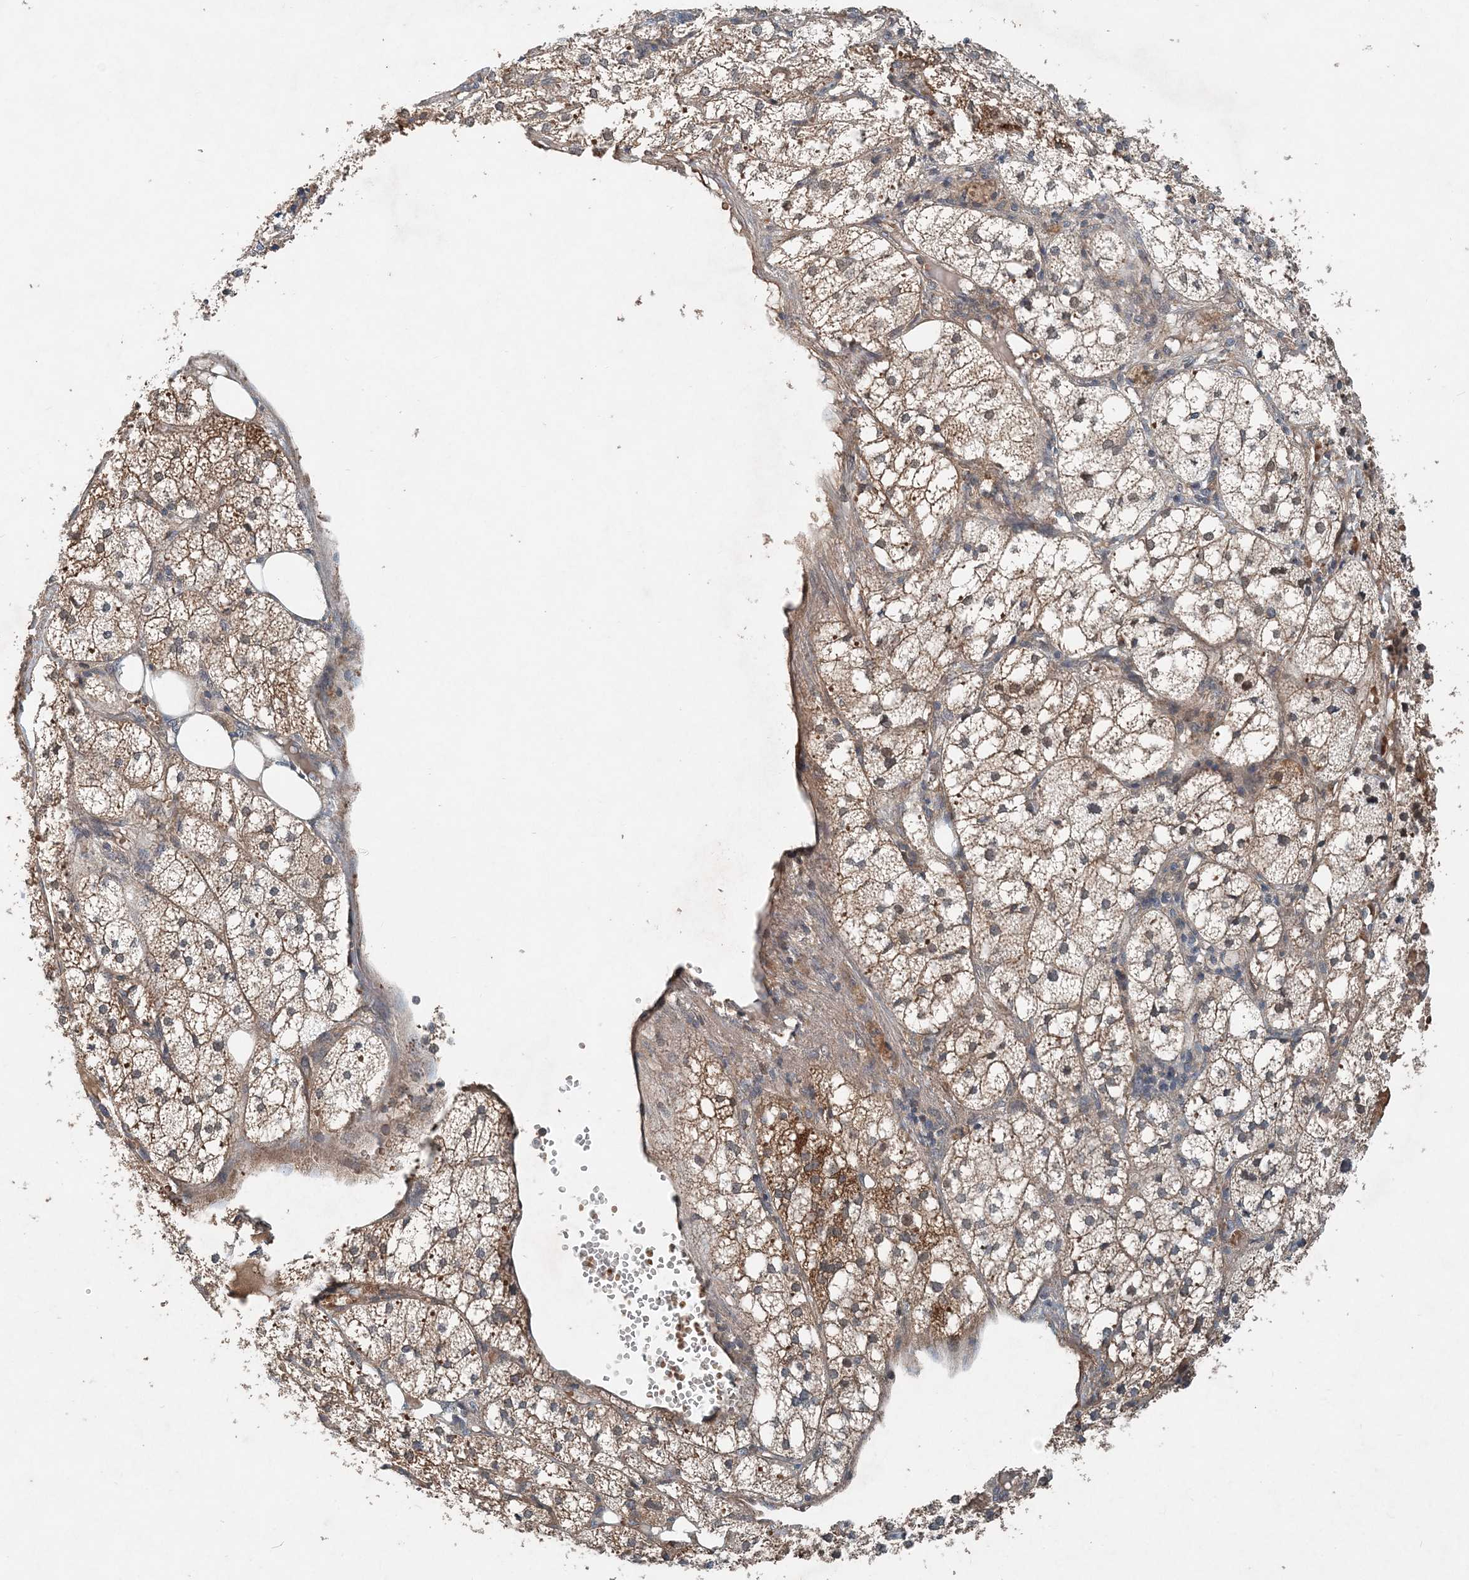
{"staining": {"intensity": "moderate", "quantity": ">75%", "location": "cytoplasmic/membranous"}, "tissue": "adrenal gland", "cell_type": "Glandular cells", "image_type": "normal", "snomed": [{"axis": "morphology", "description": "Normal tissue, NOS"}, {"axis": "topography", "description": "Adrenal gland"}], "caption": "DAB (3,3'-diaminobenzidine) immunohistochemical staining of unremarkable human adrenal gland demonstrates moderate cytoplasmic/membranous protein staining in about >75% of glandular cells.", "gene": "SMPD3", "patient": {"sex": "female", "age": 61}}